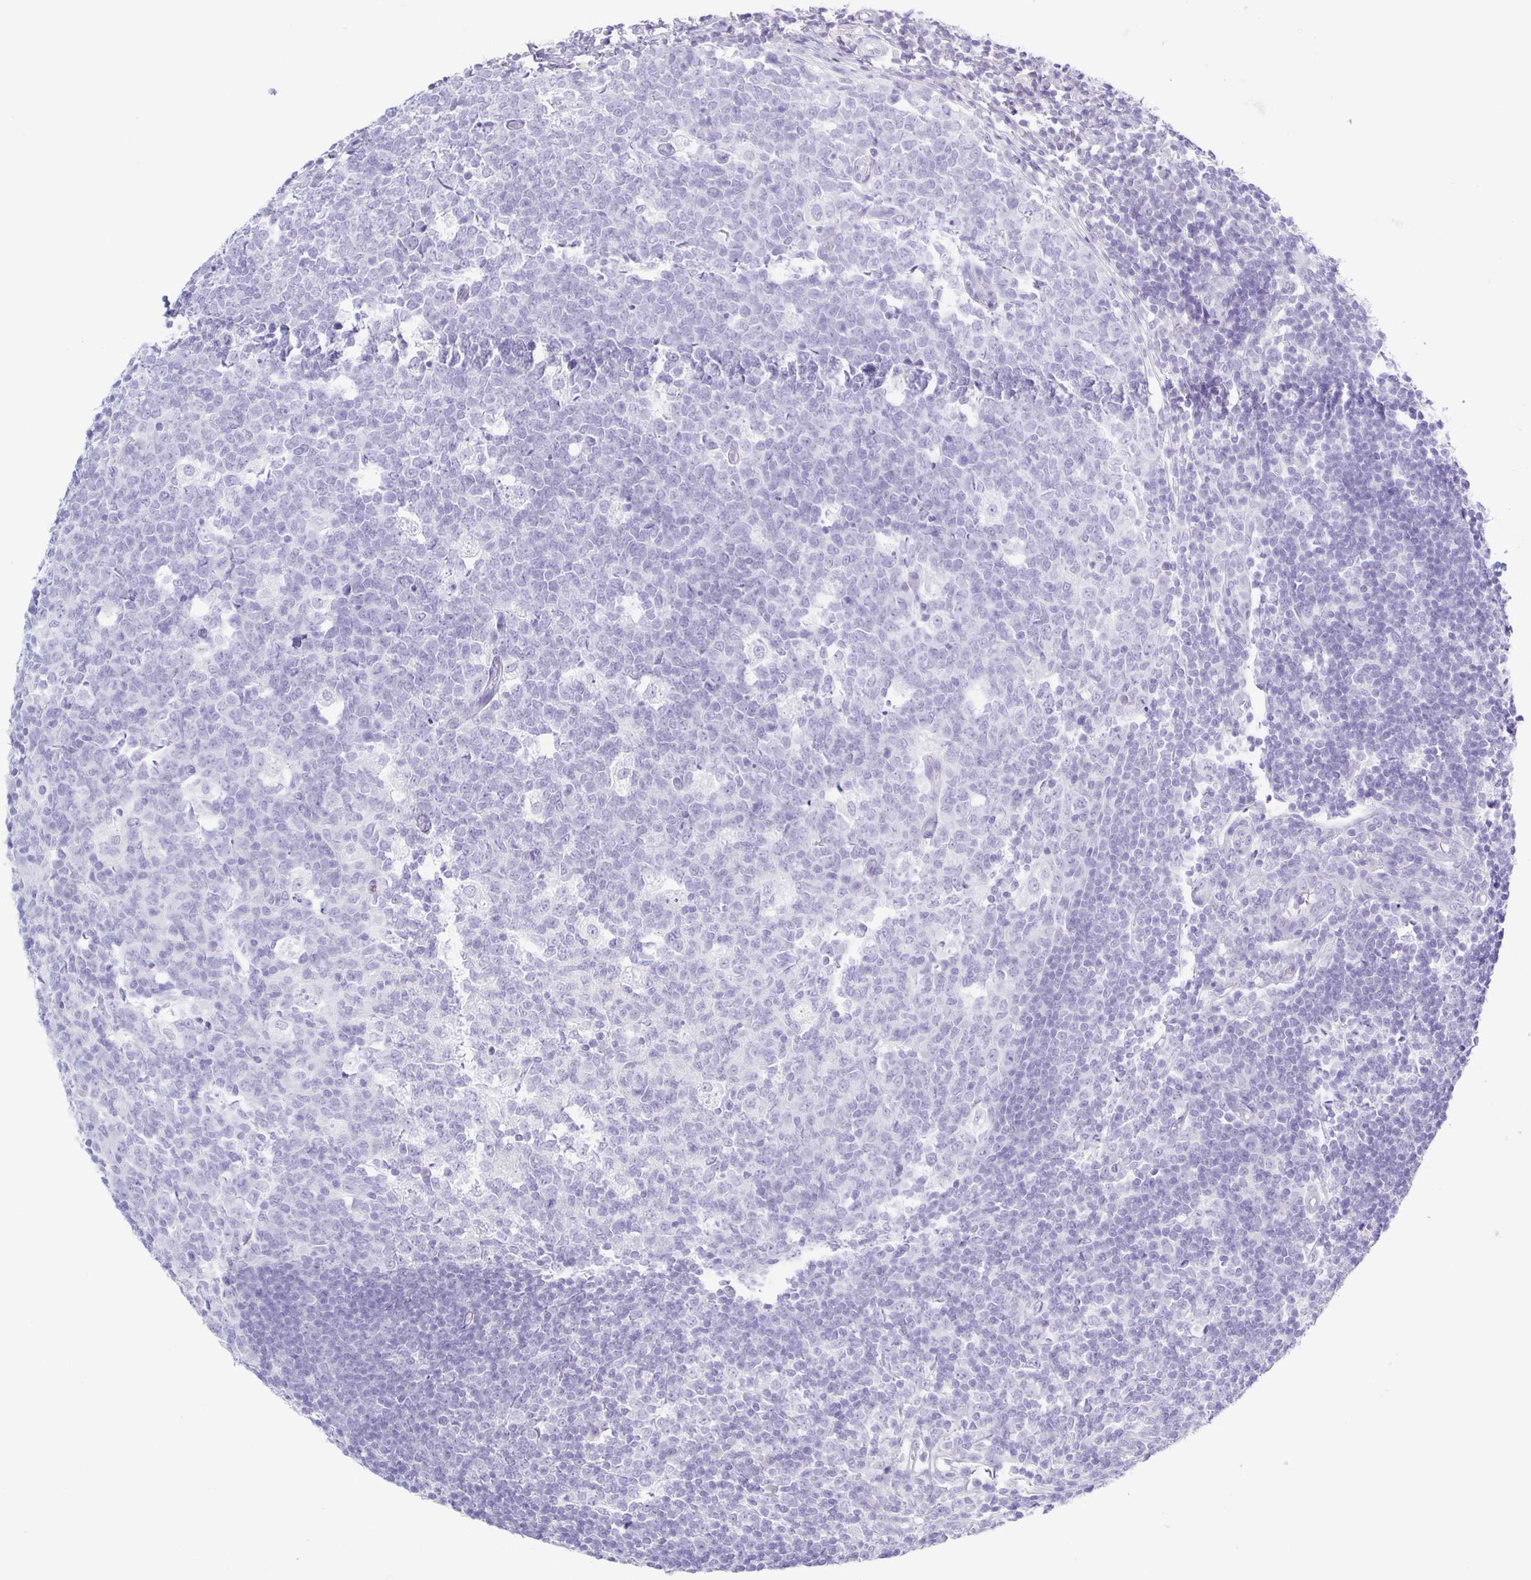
{"staining": {"intensity": "negative", "quantity": "none", "location": "none"}, "tissue": "appendix", "cell_type": "Glandular cells", "image_type": "normal", "snomed": [{"axis": "morphology", "description": "Normal tissue, NOS"}, {"axis": "topography", "description": "Appendix"}], "caption": "Benign appendix was stained to show a protein in brown. There is no significant staining in glandular cells.", "gene": "A1BG", "patient": {"sex": "male", "age": 18}}